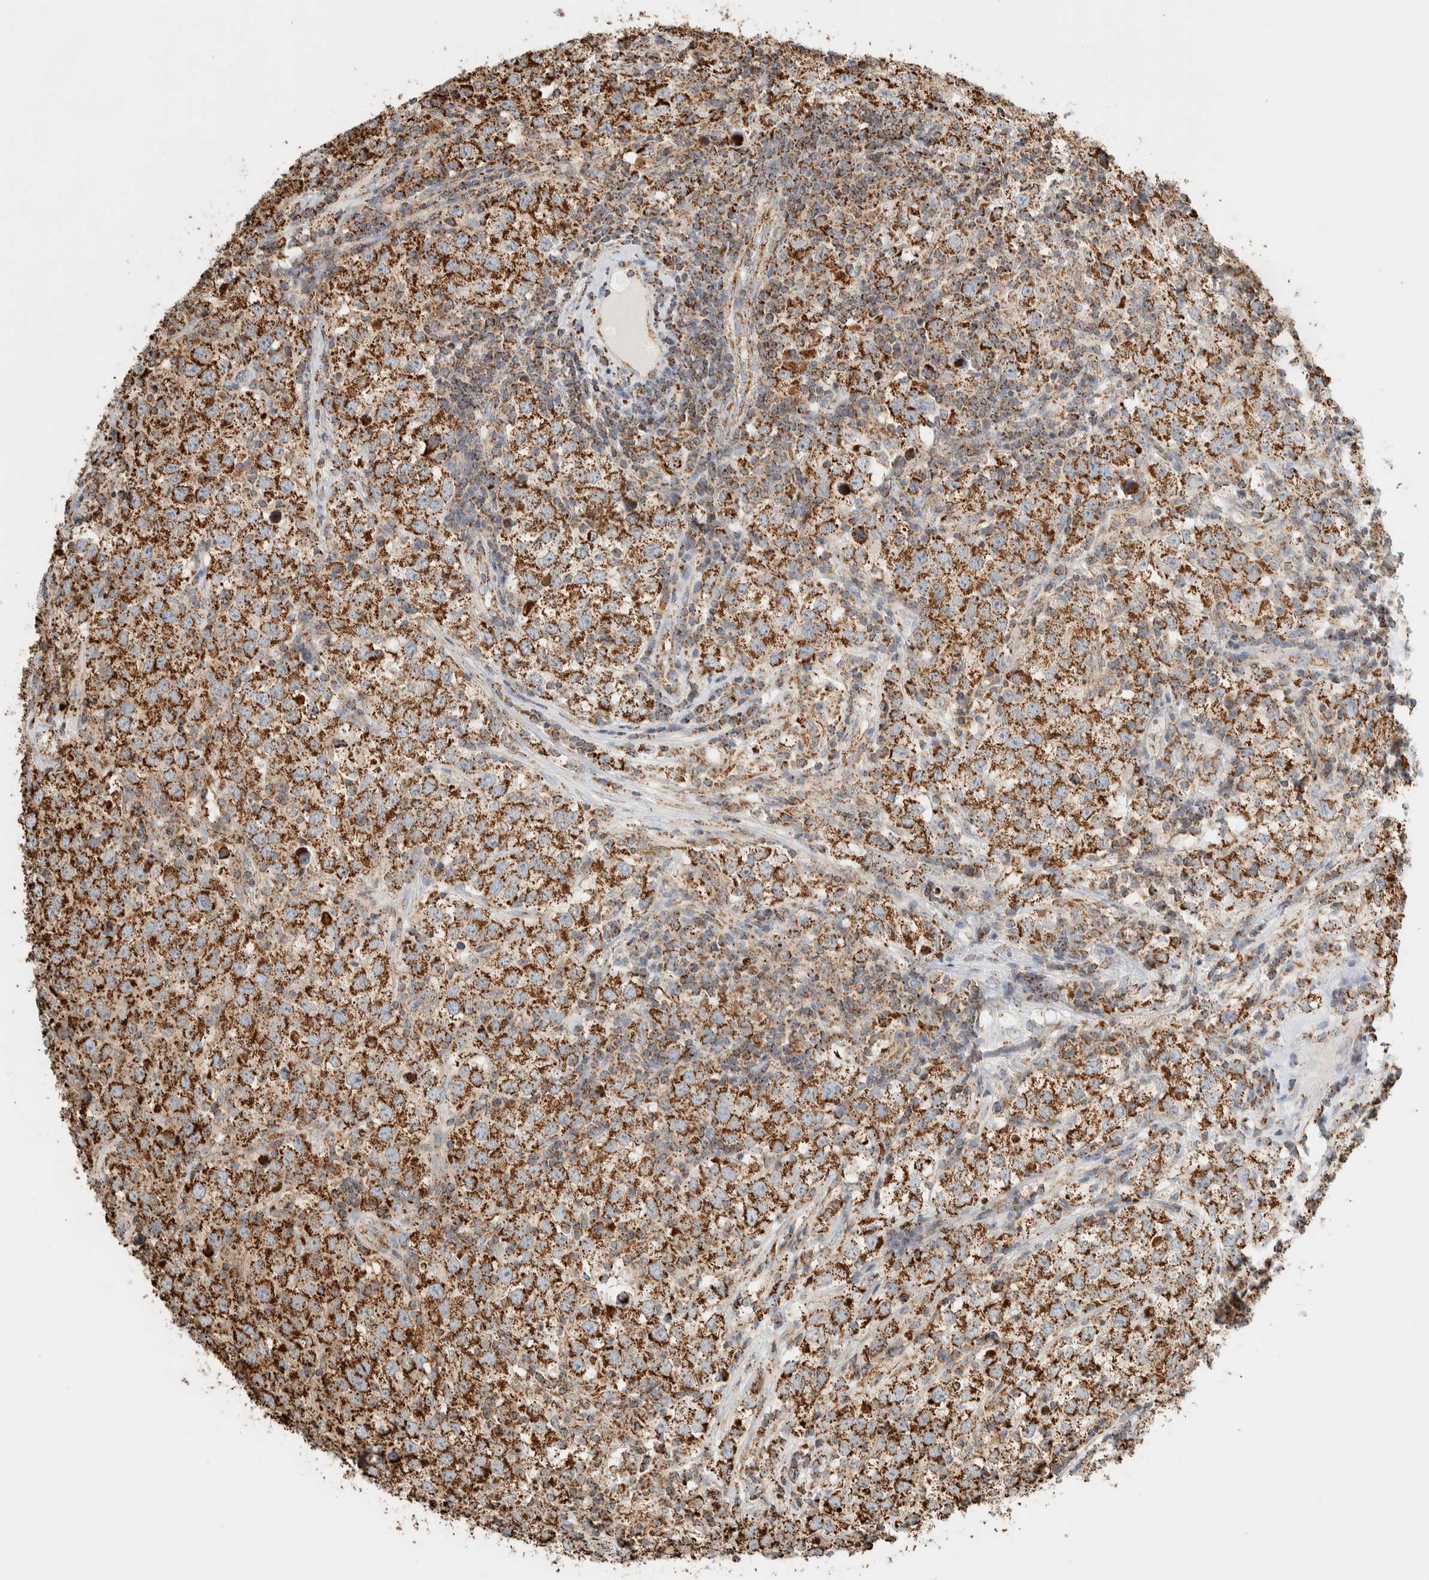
{"staining": {"intensity": "moderate", "quantity": ">75%", "location": "cytoplasmic/membranous"}, "tissue": "testis cancer", "cell_type": "Tumor cells", "image_type": "cancer", "snomed": [{"axis": "morphology", "description": "Seminoma, NOS"}, {"axis": "morphology", "description": "Carcinoma, Embryonal, NOS"}, {"axis": "topography", "description": "Testis"}], "caption": "Protein staining of embryonal carcinoma (testis) tissue exhibits moderate cytoplasmic/membranous staining in about >75% of tumor cells.", "gene": "ZNF454", "patient": {"sex": "male", "age": 28}}